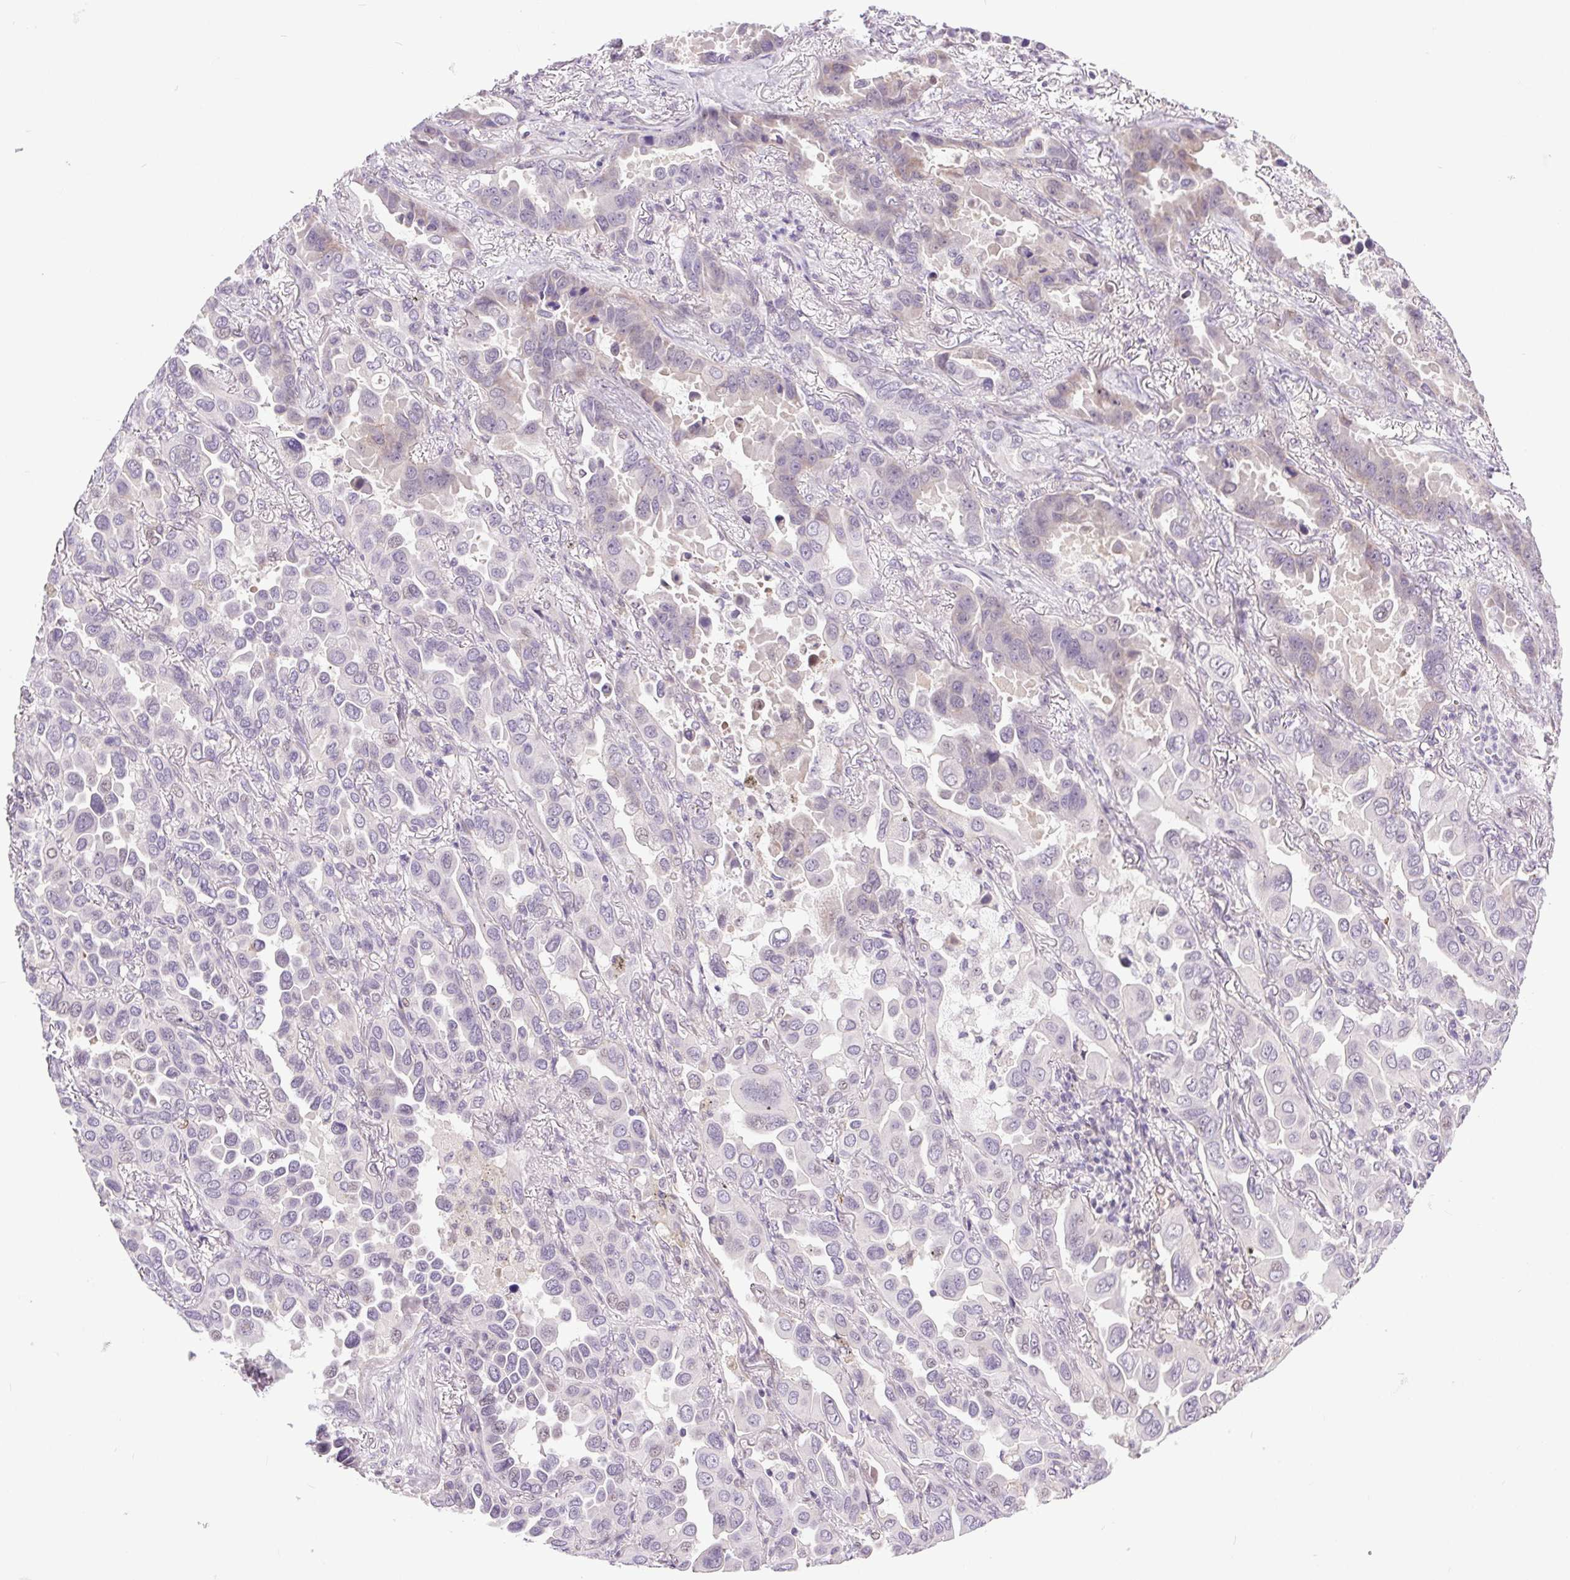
{"staining": {"intensity": "negative", "quantity": "none", "location": "none"}, "tissue": "lung cancer", "cell_type": "Tumor cells", "image_type": "cancer", "snomed": [{"axis": "morphology", "description": "Adenocarcinoma, NOS"}, {"axis": "topography", "description": "Lung"}], "caption": "This is an immunohistochemistry (IHC) micrograph of adenocarcinoma (lung). There is no positivity in tumor cells.", "gene": "SYT11", "patient": {"sex": "male", "age": 64}}